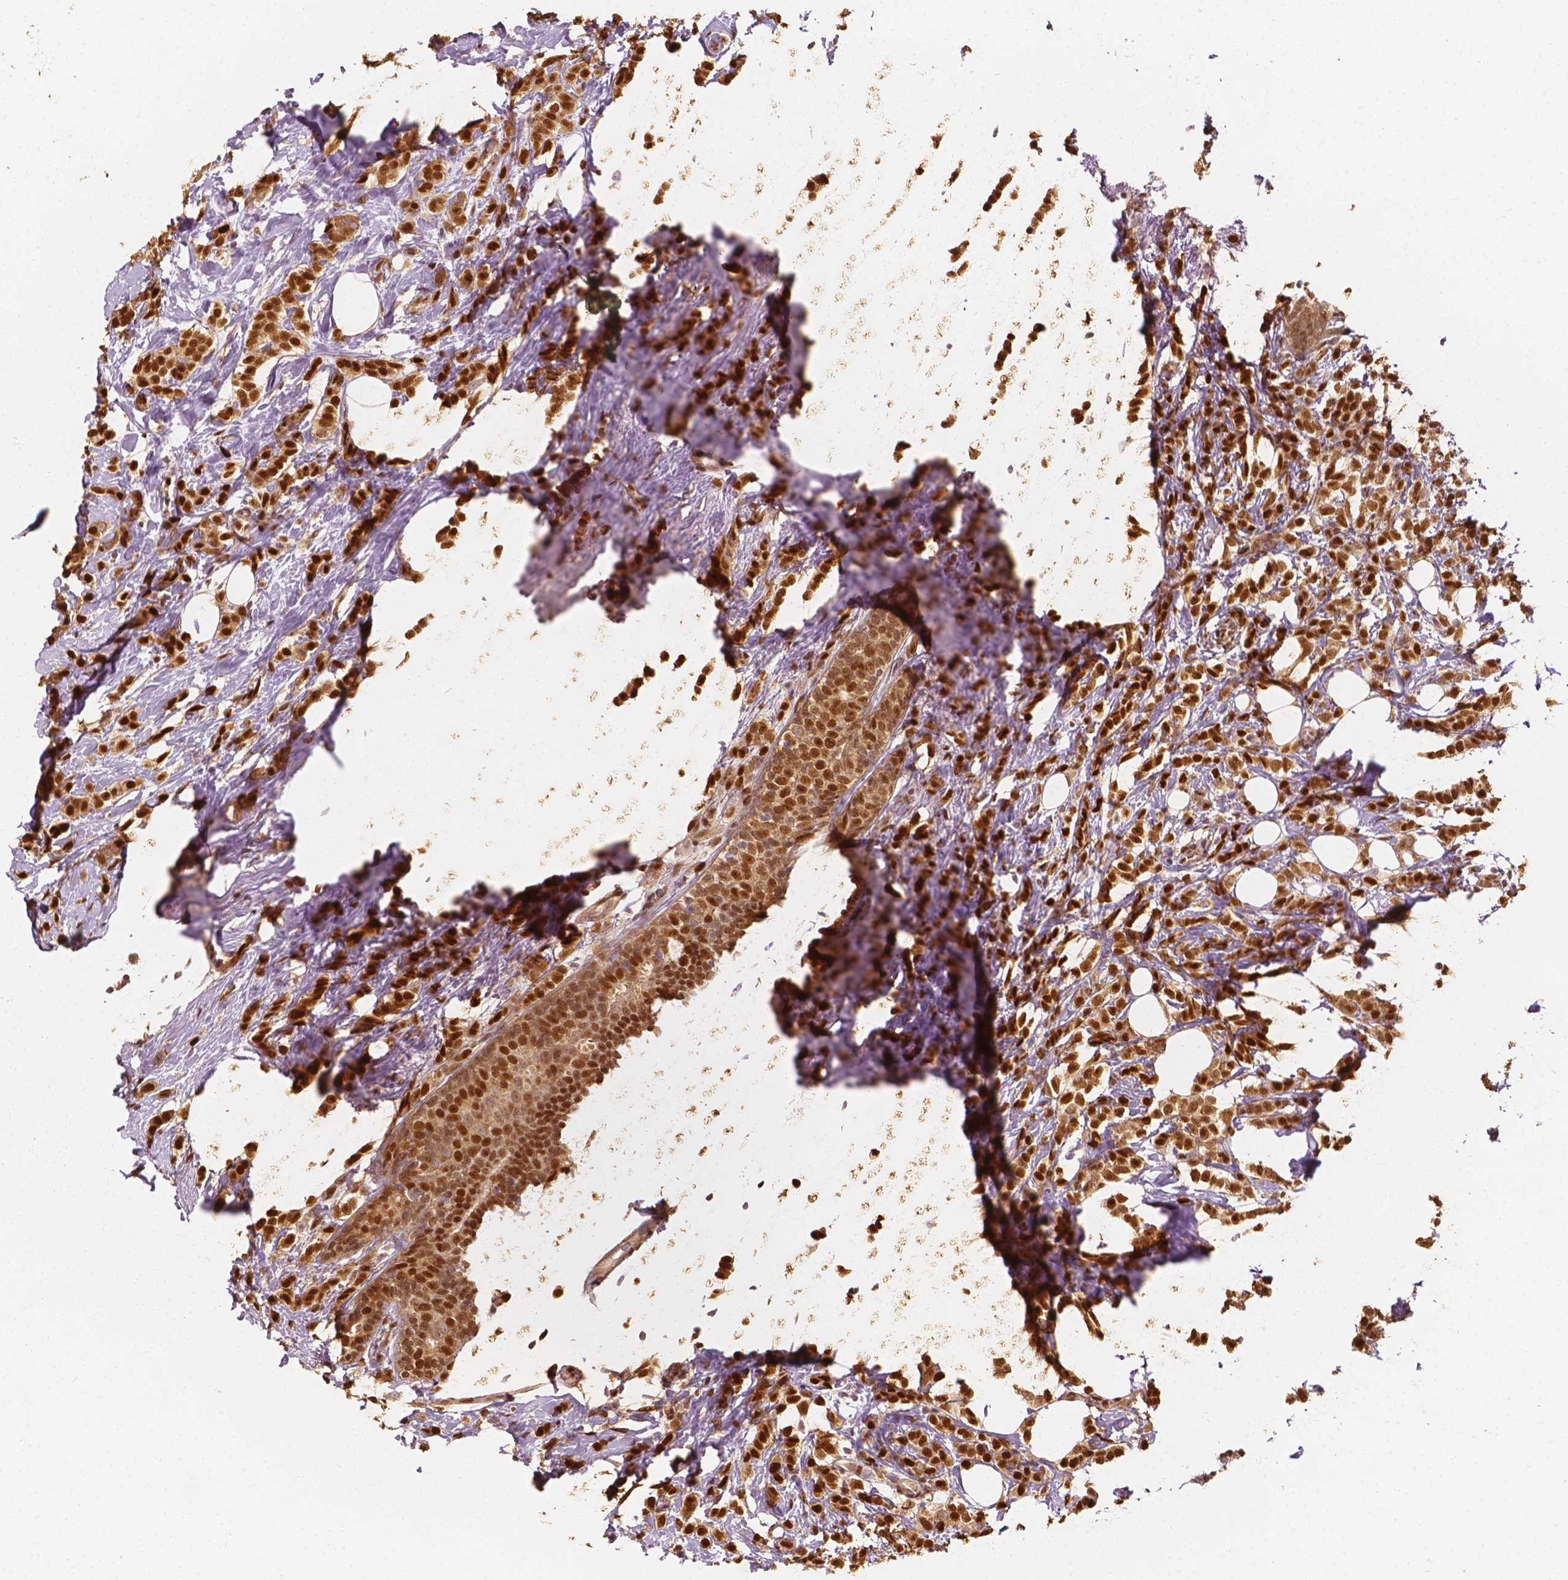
{"staining": {"intensity": "strong", "quantity": ">75%", "location": "nuclear"}, "tissue": "breast cancer", "cell_type": "Tumor cells", "image_type": "cancer", "snomed": [{"axis": "morphology", "description": "Lobular carcinoma"}, {"axis": "topography", "description": "Breast"}], "caption": "Strong nuclear positivity is appreciated in approximately >75% of tumor cells in breast lobular carcinoma.", "gene": "TBC1D17", "patient": {"sex": "female", "age": 49}}